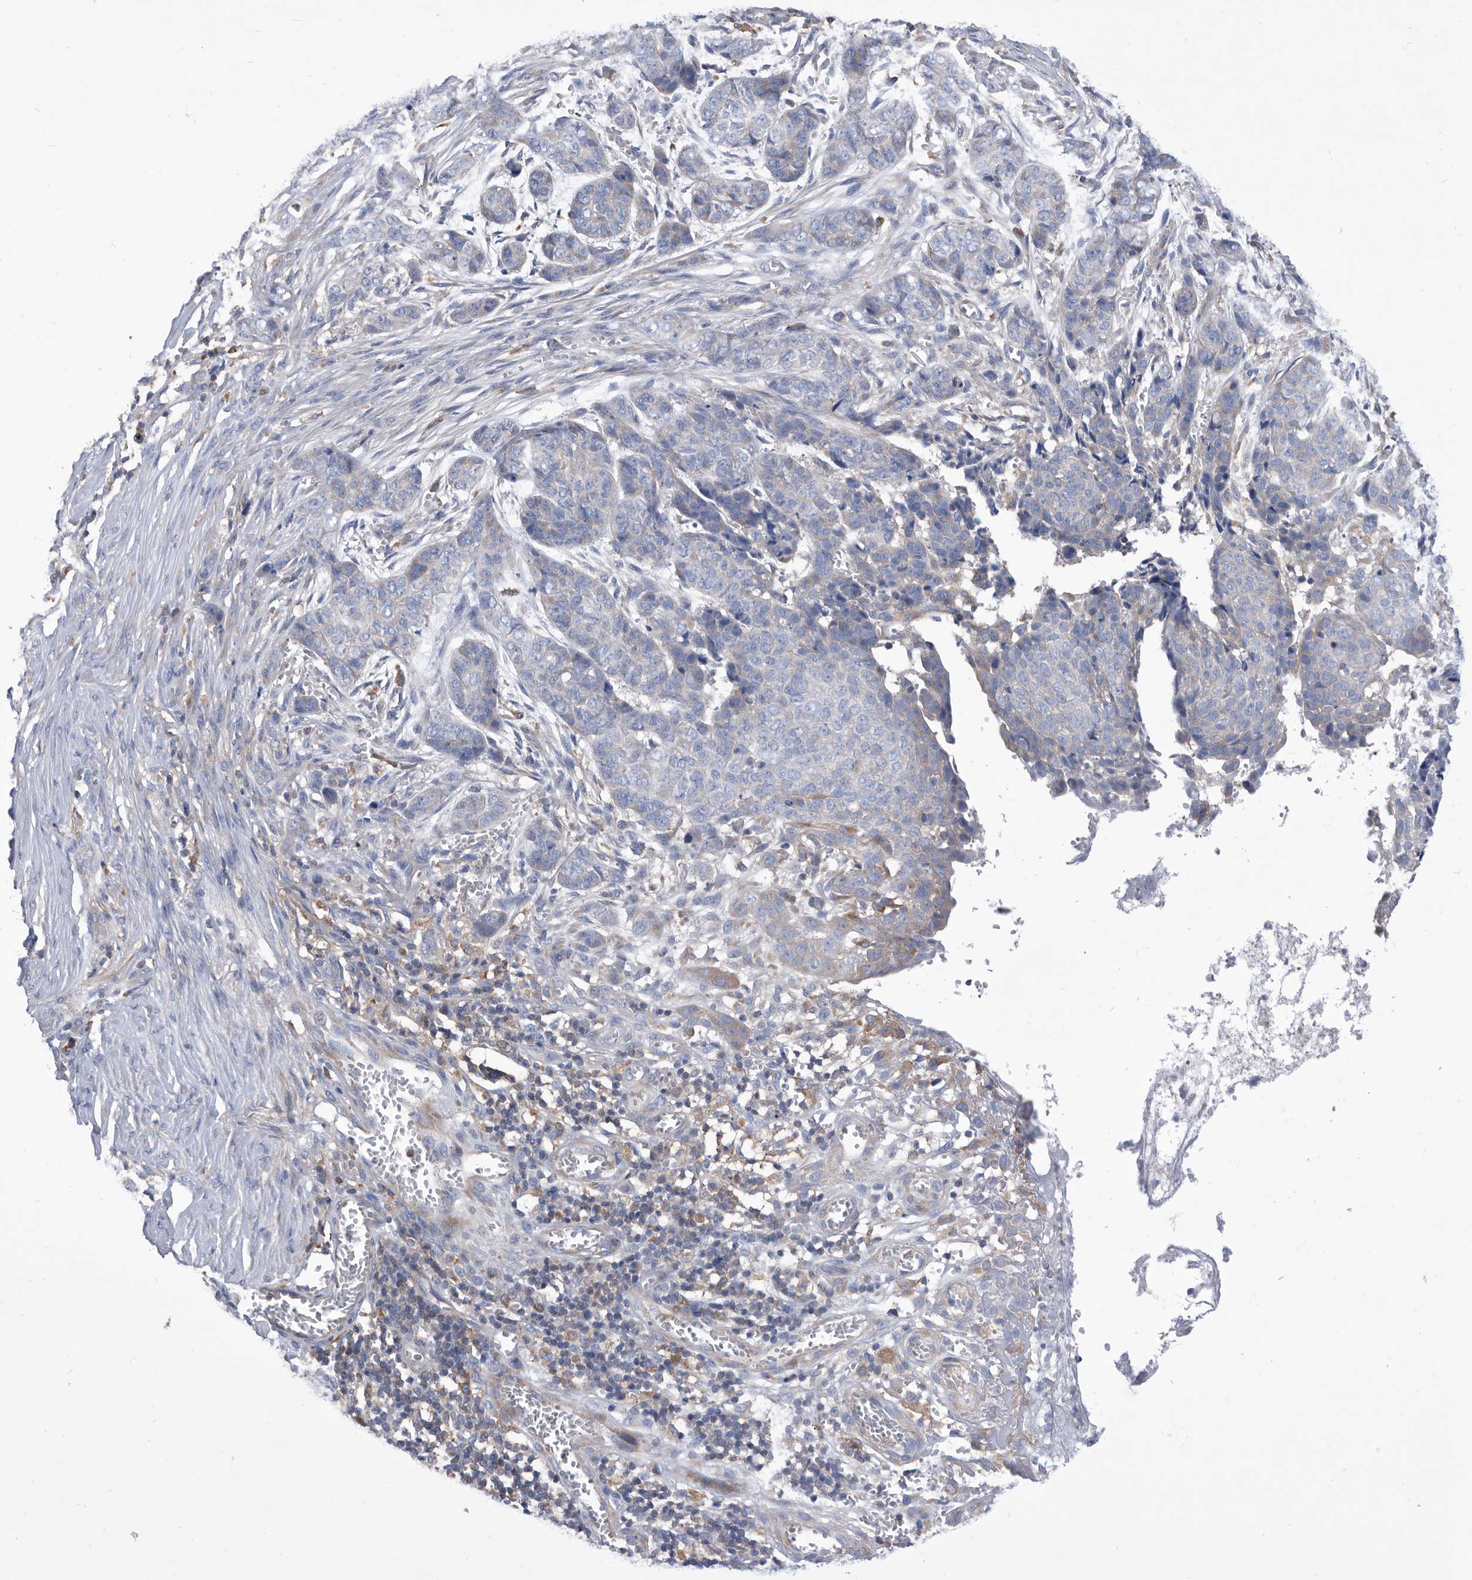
{"staining": {"intensity": "negative", "quantity": "none", "location": "none"}, "tissue": "skin cancer", "cell_type": "Tumor cells", "image_type": "cancer", "snomed": [{"axis": "morphology", "description": "Basal cell carcinoma"}, {"axis": "topography", "description": "Skin"}], "caption": "An immunohistochemistry histopathology image of skin cancer is shown. There is no staining in tumor cells of skin cancer.", "gene": "SMG7", "patient": {"sex": "female", "age": 64}}